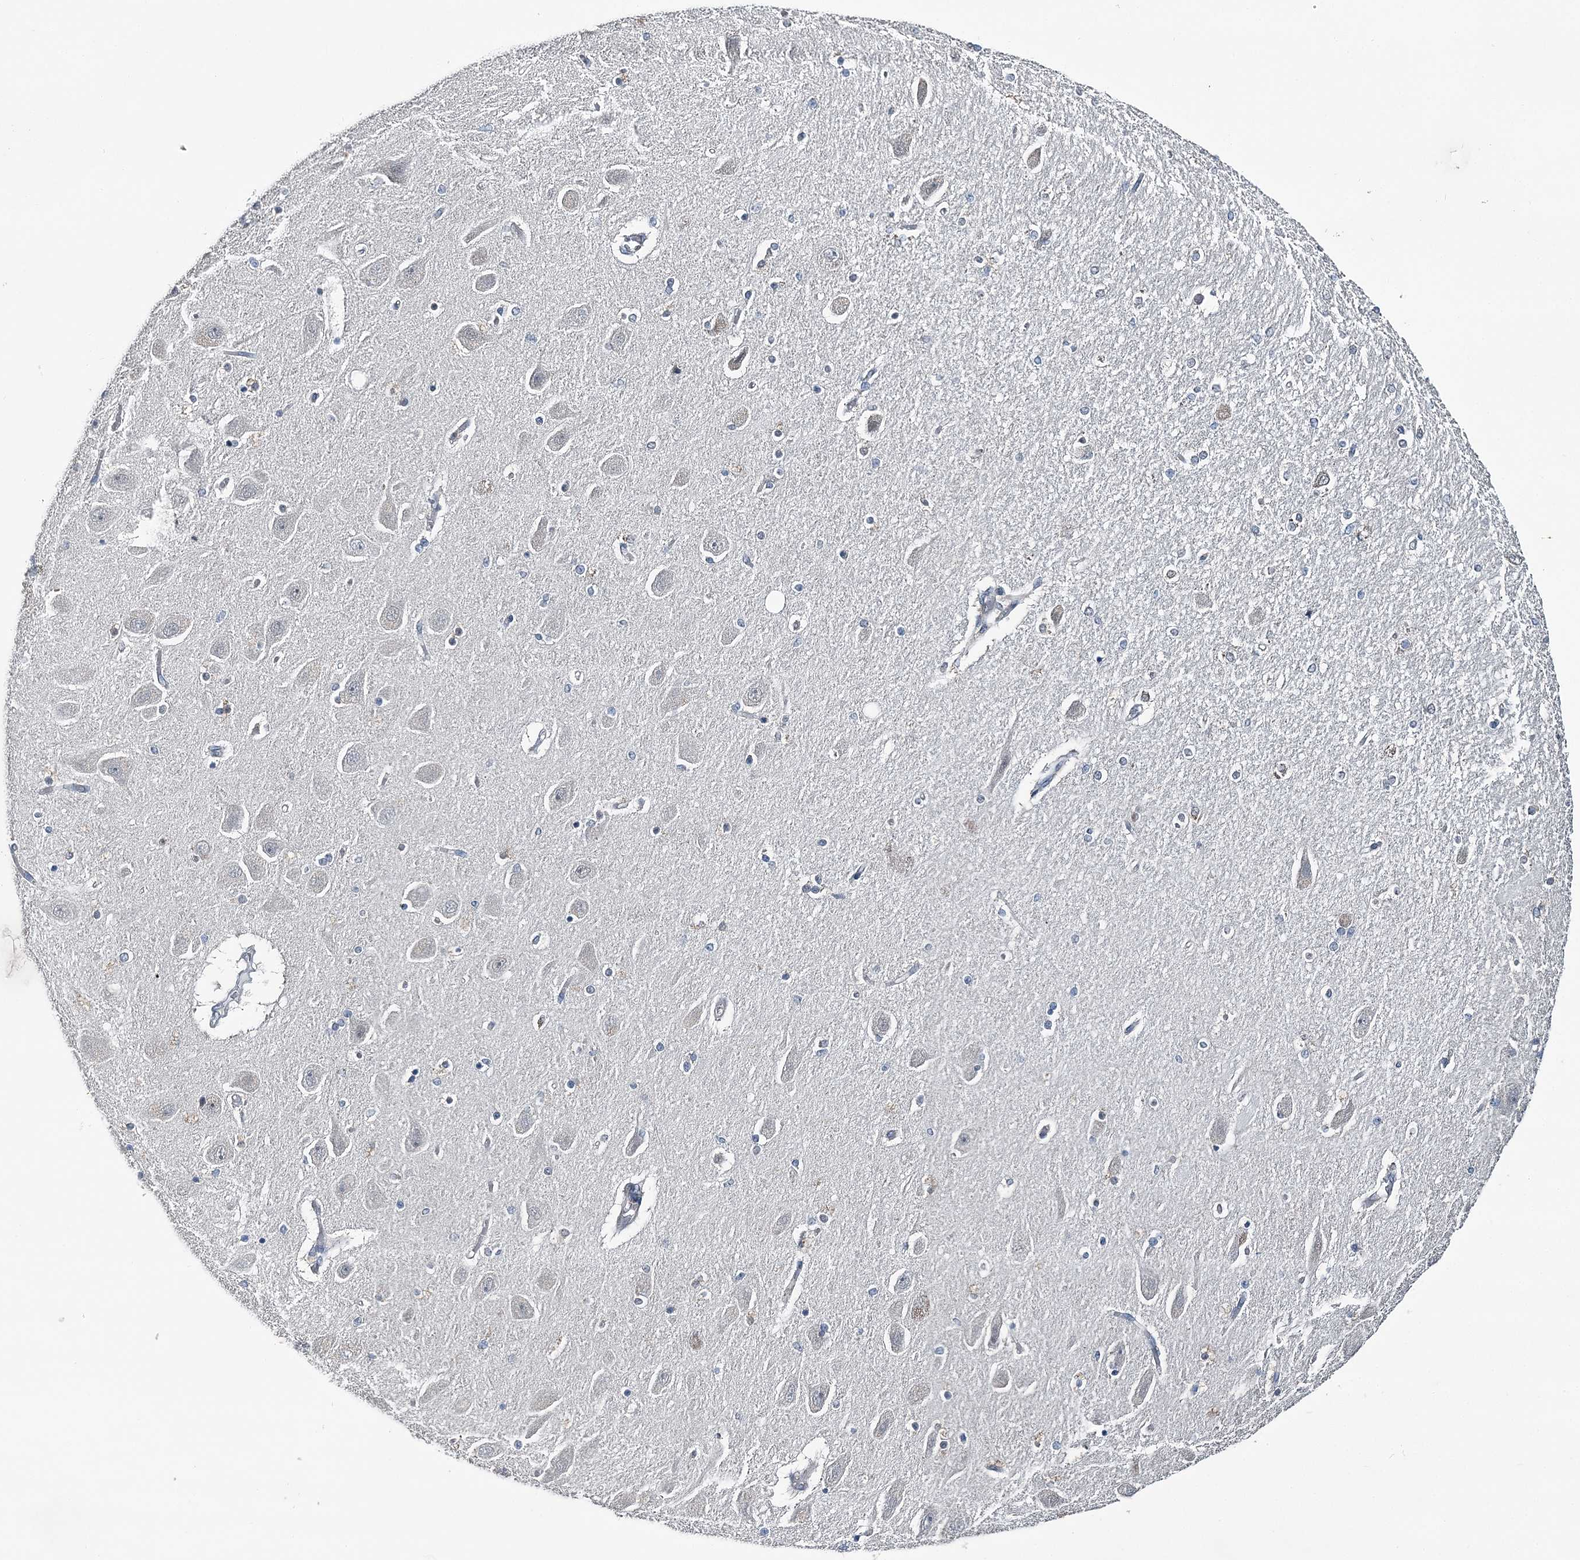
{"staining": {"intensity": "negative", "quantity": "none", "location": "none"}, "tissue": "hippocampus", "cell_type": "Glial cells", "image_type": "normal", "snomed": [{"axis": "morphology", "description": "Normal tissue, NOS"}, {"axis": "topography", "description": "Hippocampus"}], "caption": "DAB (3,3'-diaminobenzidine) immunohistochemical staining of benign human hippocampus displays no significant staining in glial cells. (DAB (3,3'-diaminobenzidine) IHC with hematoxylin counter stain).", "gene": "HAT1", "patient": {"sex": "female", "age": 54}}